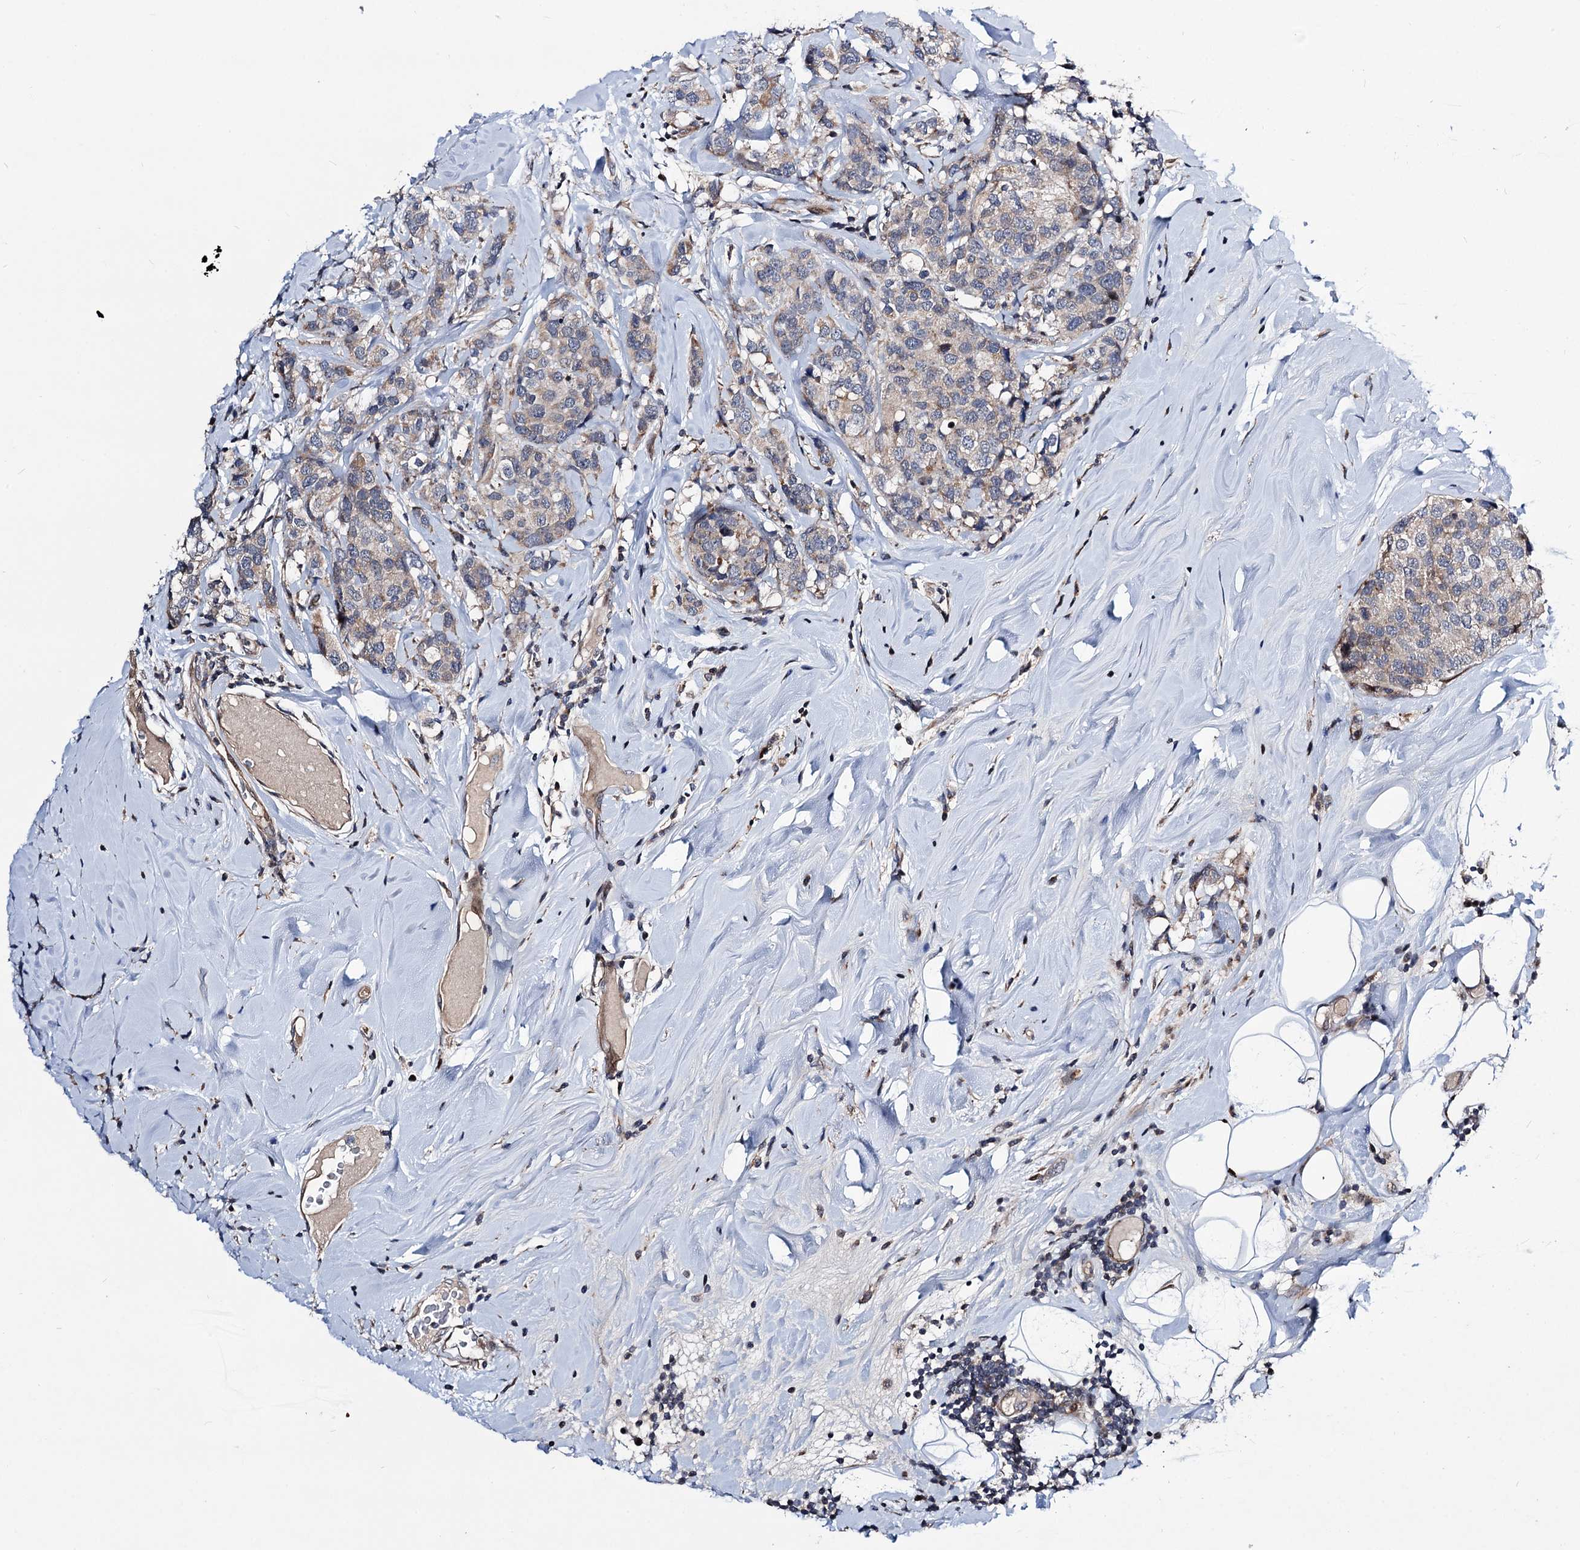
{"staining": {"intensity": "weak", "quantity": "<25%", "location": "cytoplasmic/membranous"}, "tissue": "breast cancer", "cell_type": "Tumor cells", "image_type": "cancer", "snomed": [{"axis": "morphology", "description": "Lobular carcinoma"}, {"axis": "topography", "description": "Breast"}], "caption": "Immunohistochemical staining of human breast lobular carcinoma exhibits no significant staining in tumor cells. (Stains: DAB (3,3'-diaminobenzidine) immunohistochemistry with hematoxylin counter stain, Microscopy: brightfield microscopy at high magnification).", "gene": "UBR1", "patient": {"sex": "female", "age": 59}}